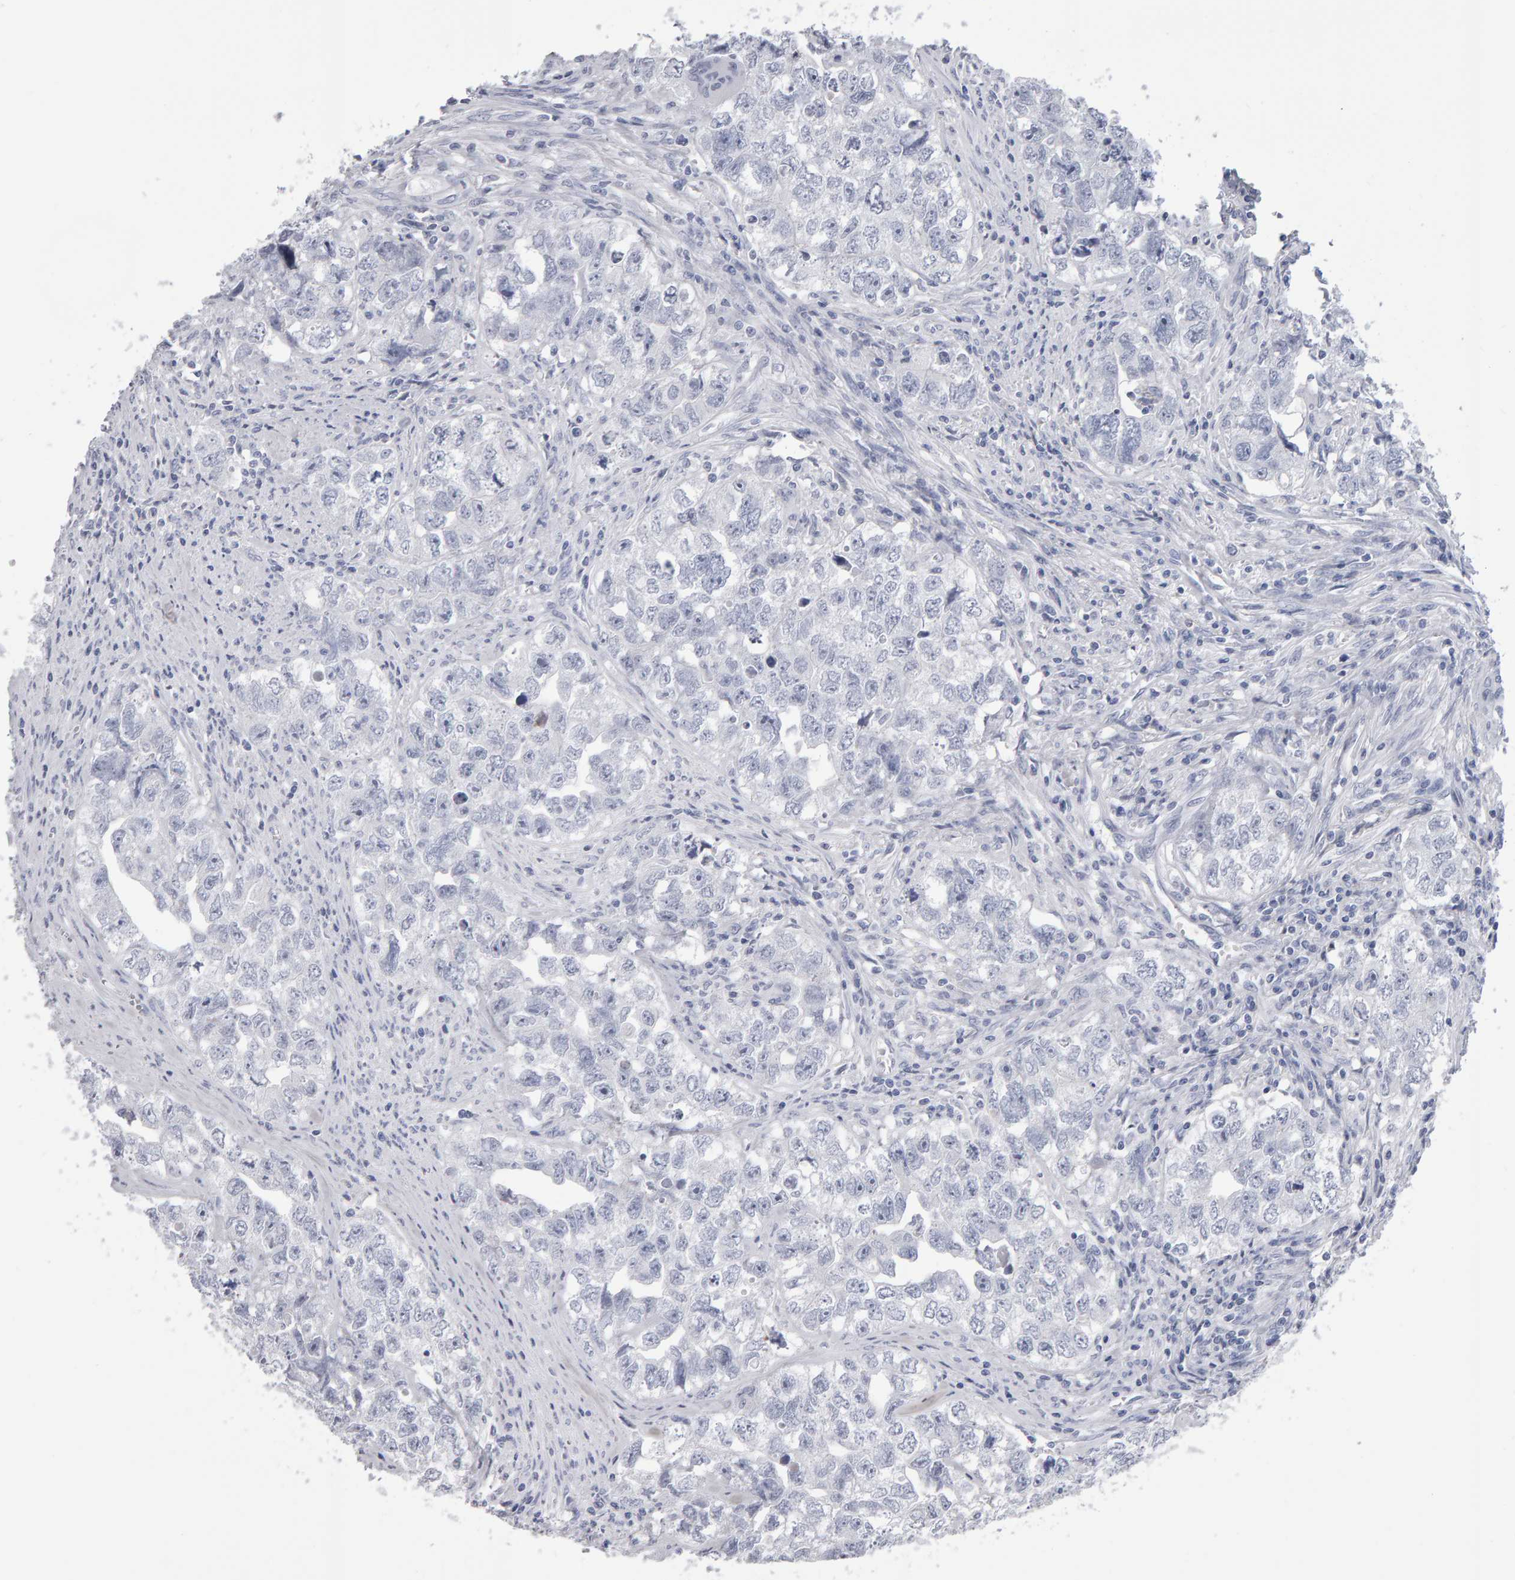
{"staining": {"intensity": "negative", "quantity": "none", "location": "none"}, "tissue": "testis cancer", "cell_type": "Tumor cells", "image_type": "cancer", "snomed": [{"axis": "morphology", "description": "Seminoma, NOS"}, {"axis": "morphology", "description": "Carcinoma, Embryonal, NOS"}, {"axis": "topography", "description": "Testis"}], "caption": "IHC of testis cancer (seminoma) demonstrates no positivity in tumor cells.", "gene": "NCDN", "patient": {"sex": "male", "age": 43}}